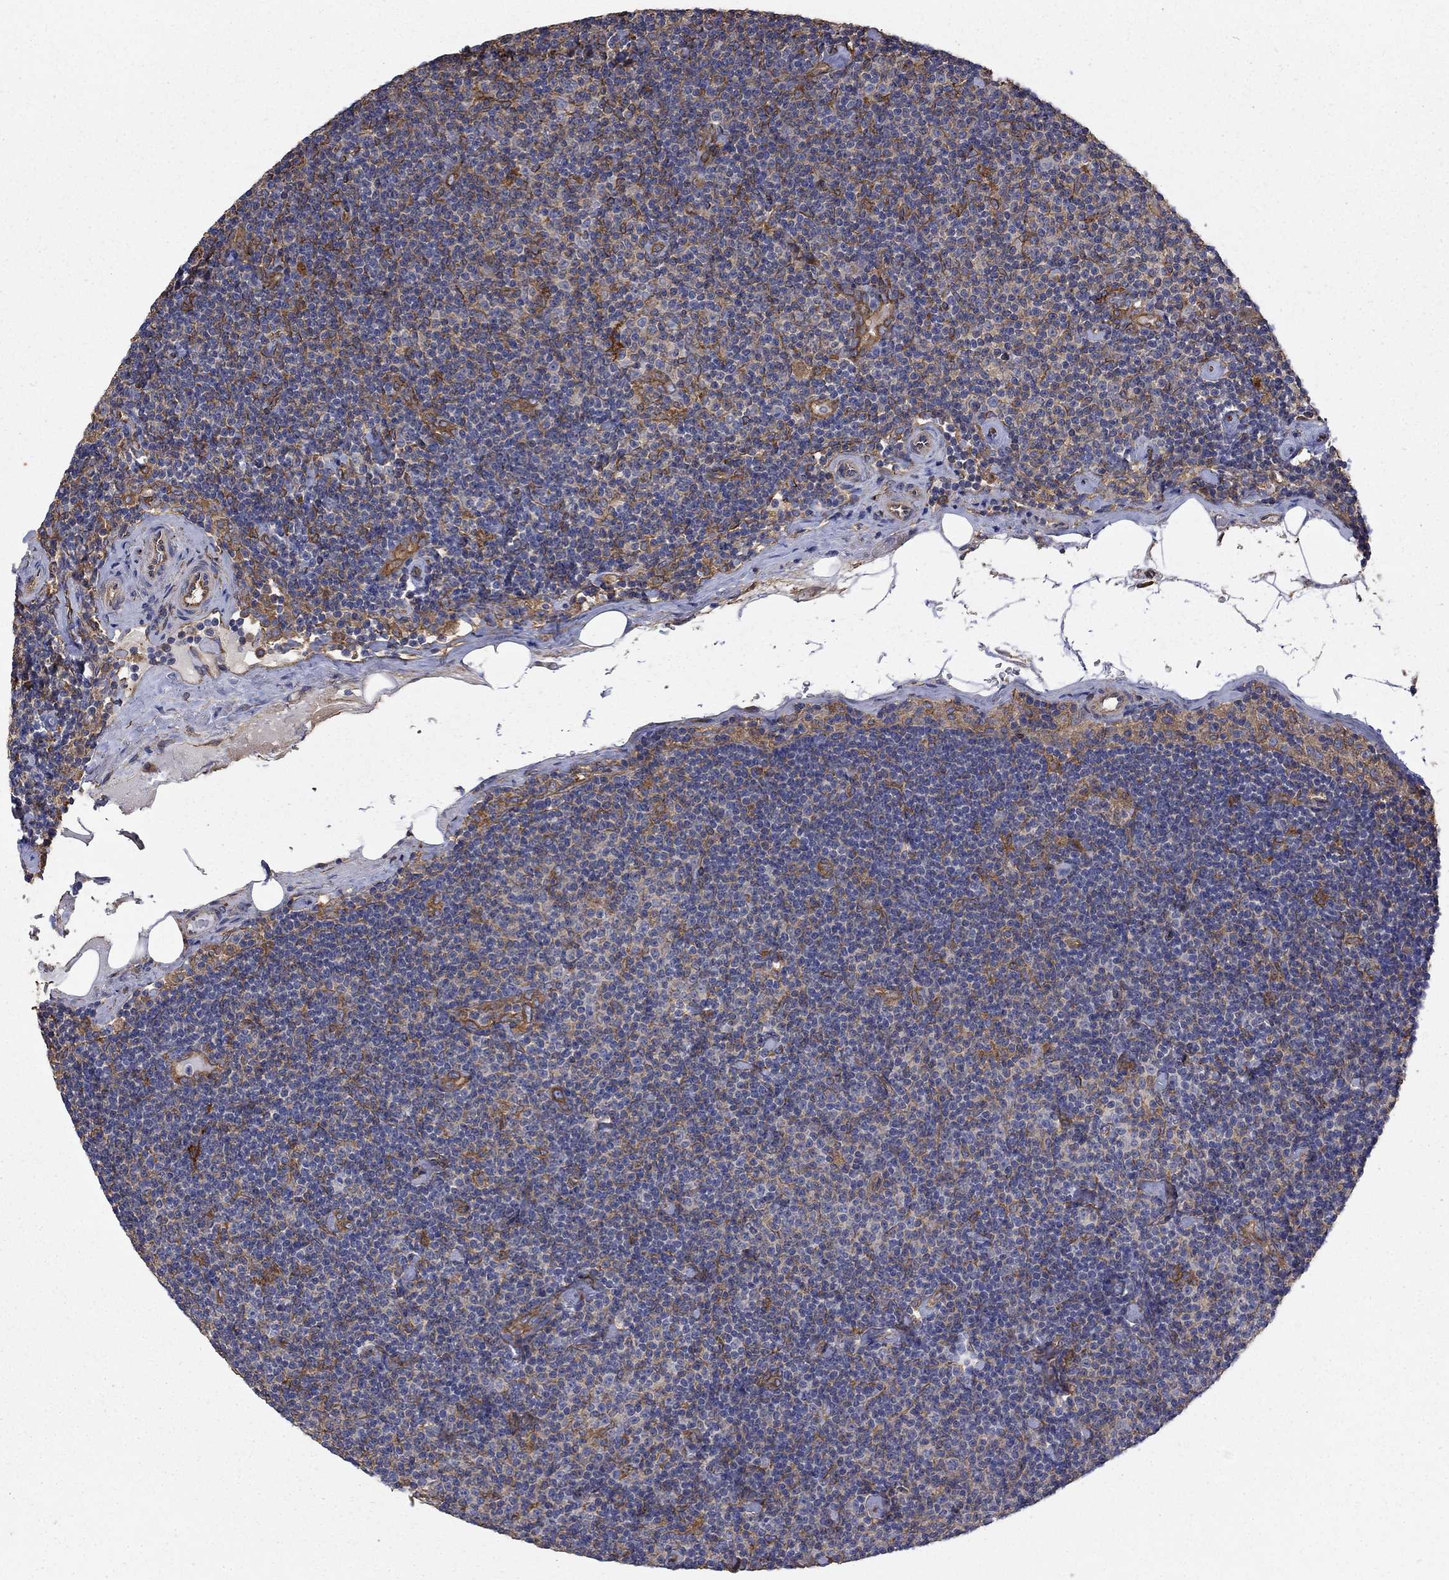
{"staining": {"intensity": "moderate", "quantity": "25%-75%", "location": "cytoplasmic/membranous"}, "tissue": "lymphoma", "cell_type": "Tumor cells", "image_type": "cancer", "snomed": [{"axis": "morphology", "description": "Malignant lymphoma, non-Hodgkin's type, Low grade"}, {"axis": "topography", "description": "Lymph node"}], "caption": "An image of lymphoma stained for a protein reveals moderate cytoplasmic/membranous brown staining in tumor cells. The staining was performed using DAB, with brown indicating positive protein expression. Nuclei are stained blue with hematoxylin.", "gene": "DPYSL2", "patient": {"sex": "male", "age": 81}}